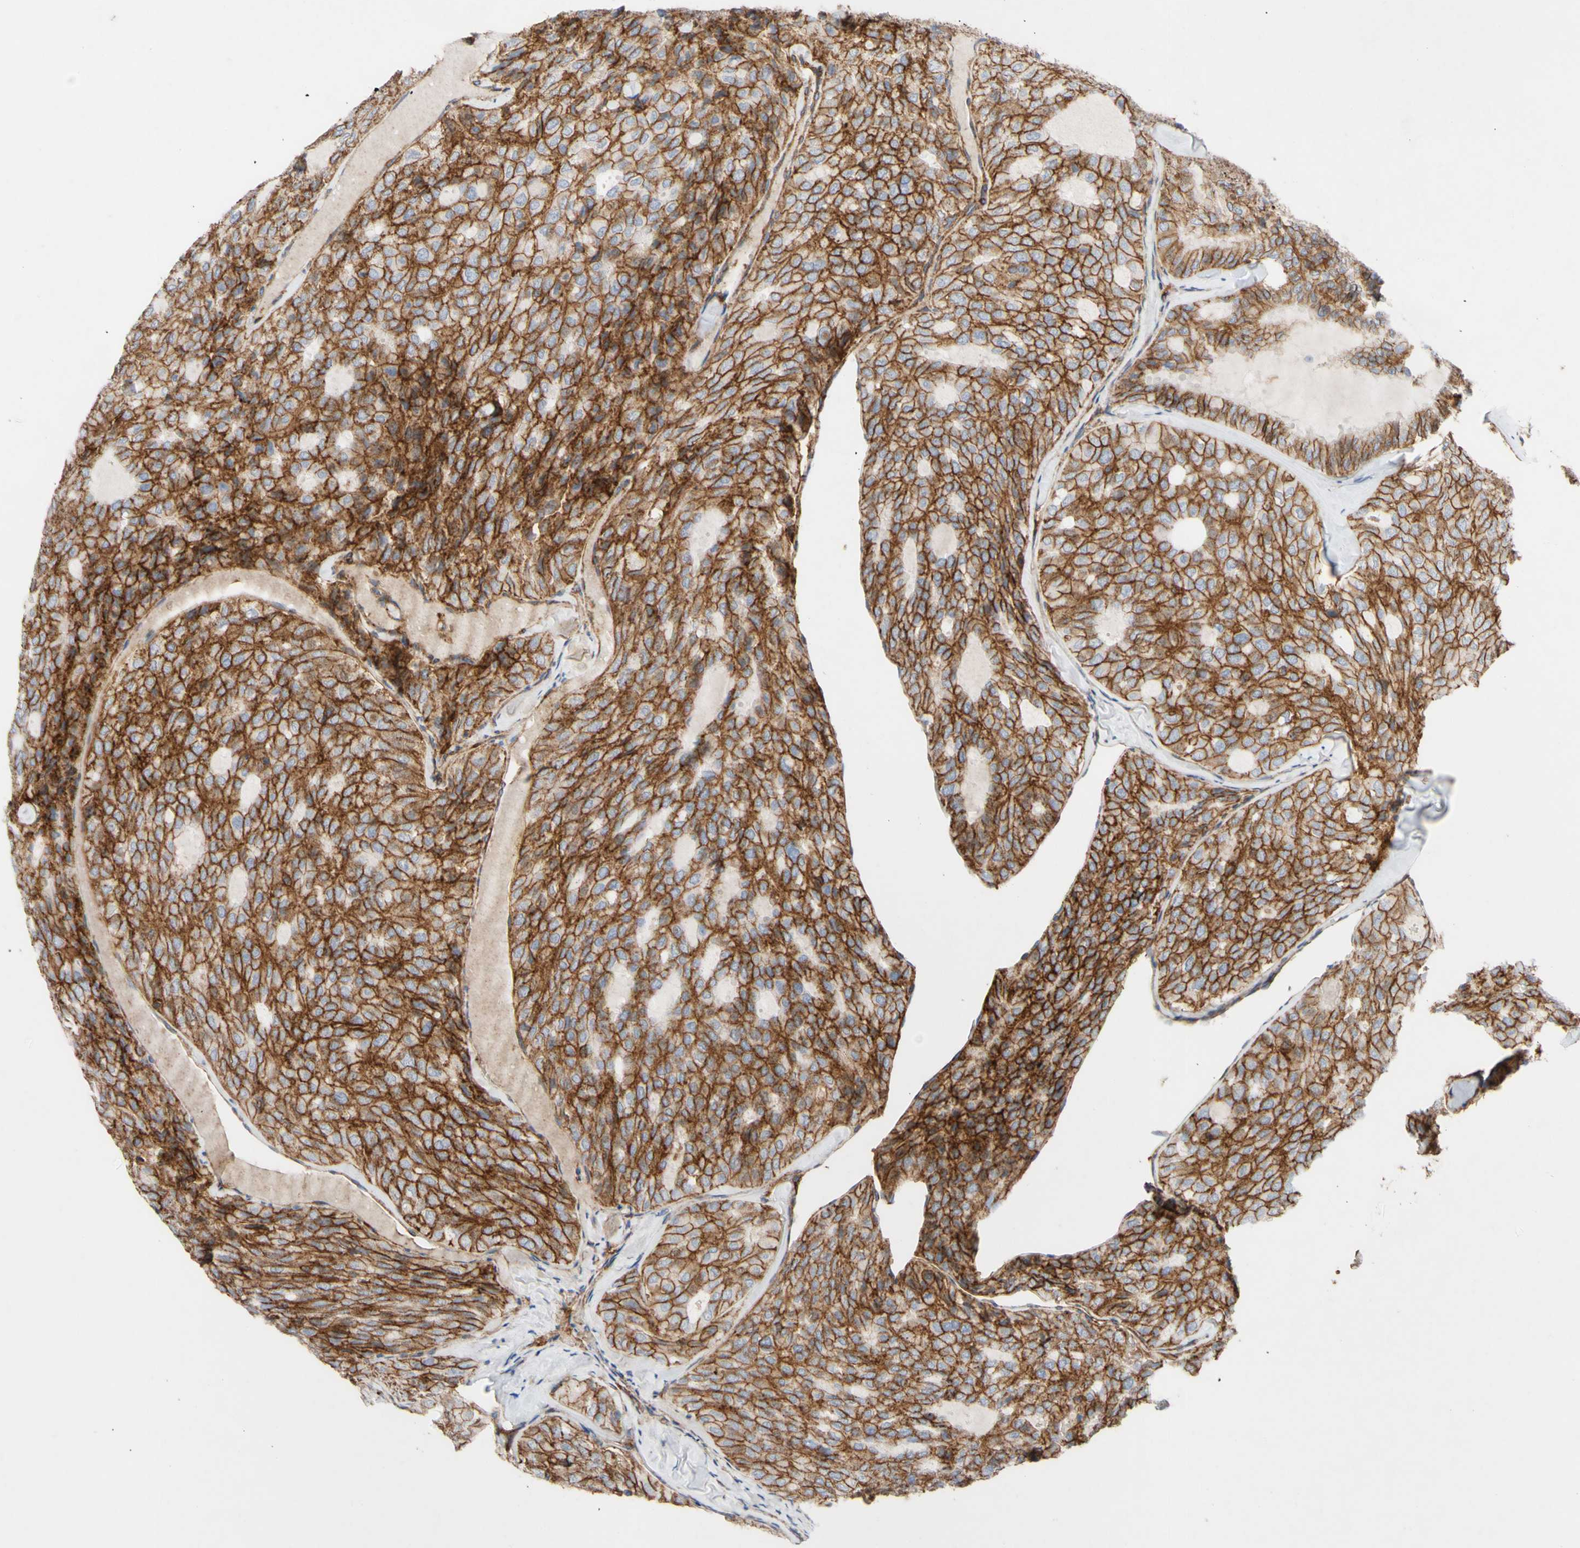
{"staining": {"intensity": "strong", "quantity": ">75%", "location": "cytoplasmic/membranous"}, "tissue": "thyroid cancer", "cell_type": "Tumor cells", "image_type": "cancer", "snomed": [{"axis": "morphology", "description": "Follicular adenoma carcinoma, NOS"}, {"axis": "topography", "description": "Thyroid gland"}], "caption": "This image shows immunohistochemistry staining of human thyroid cancer (follicular adenoma carcinoma), with high strong cytoplasmic/membranous positivity in approximately >75% of tumor cells.", "gene": "ATP2A3", "patient": {"sex": "male", "age": 75}}